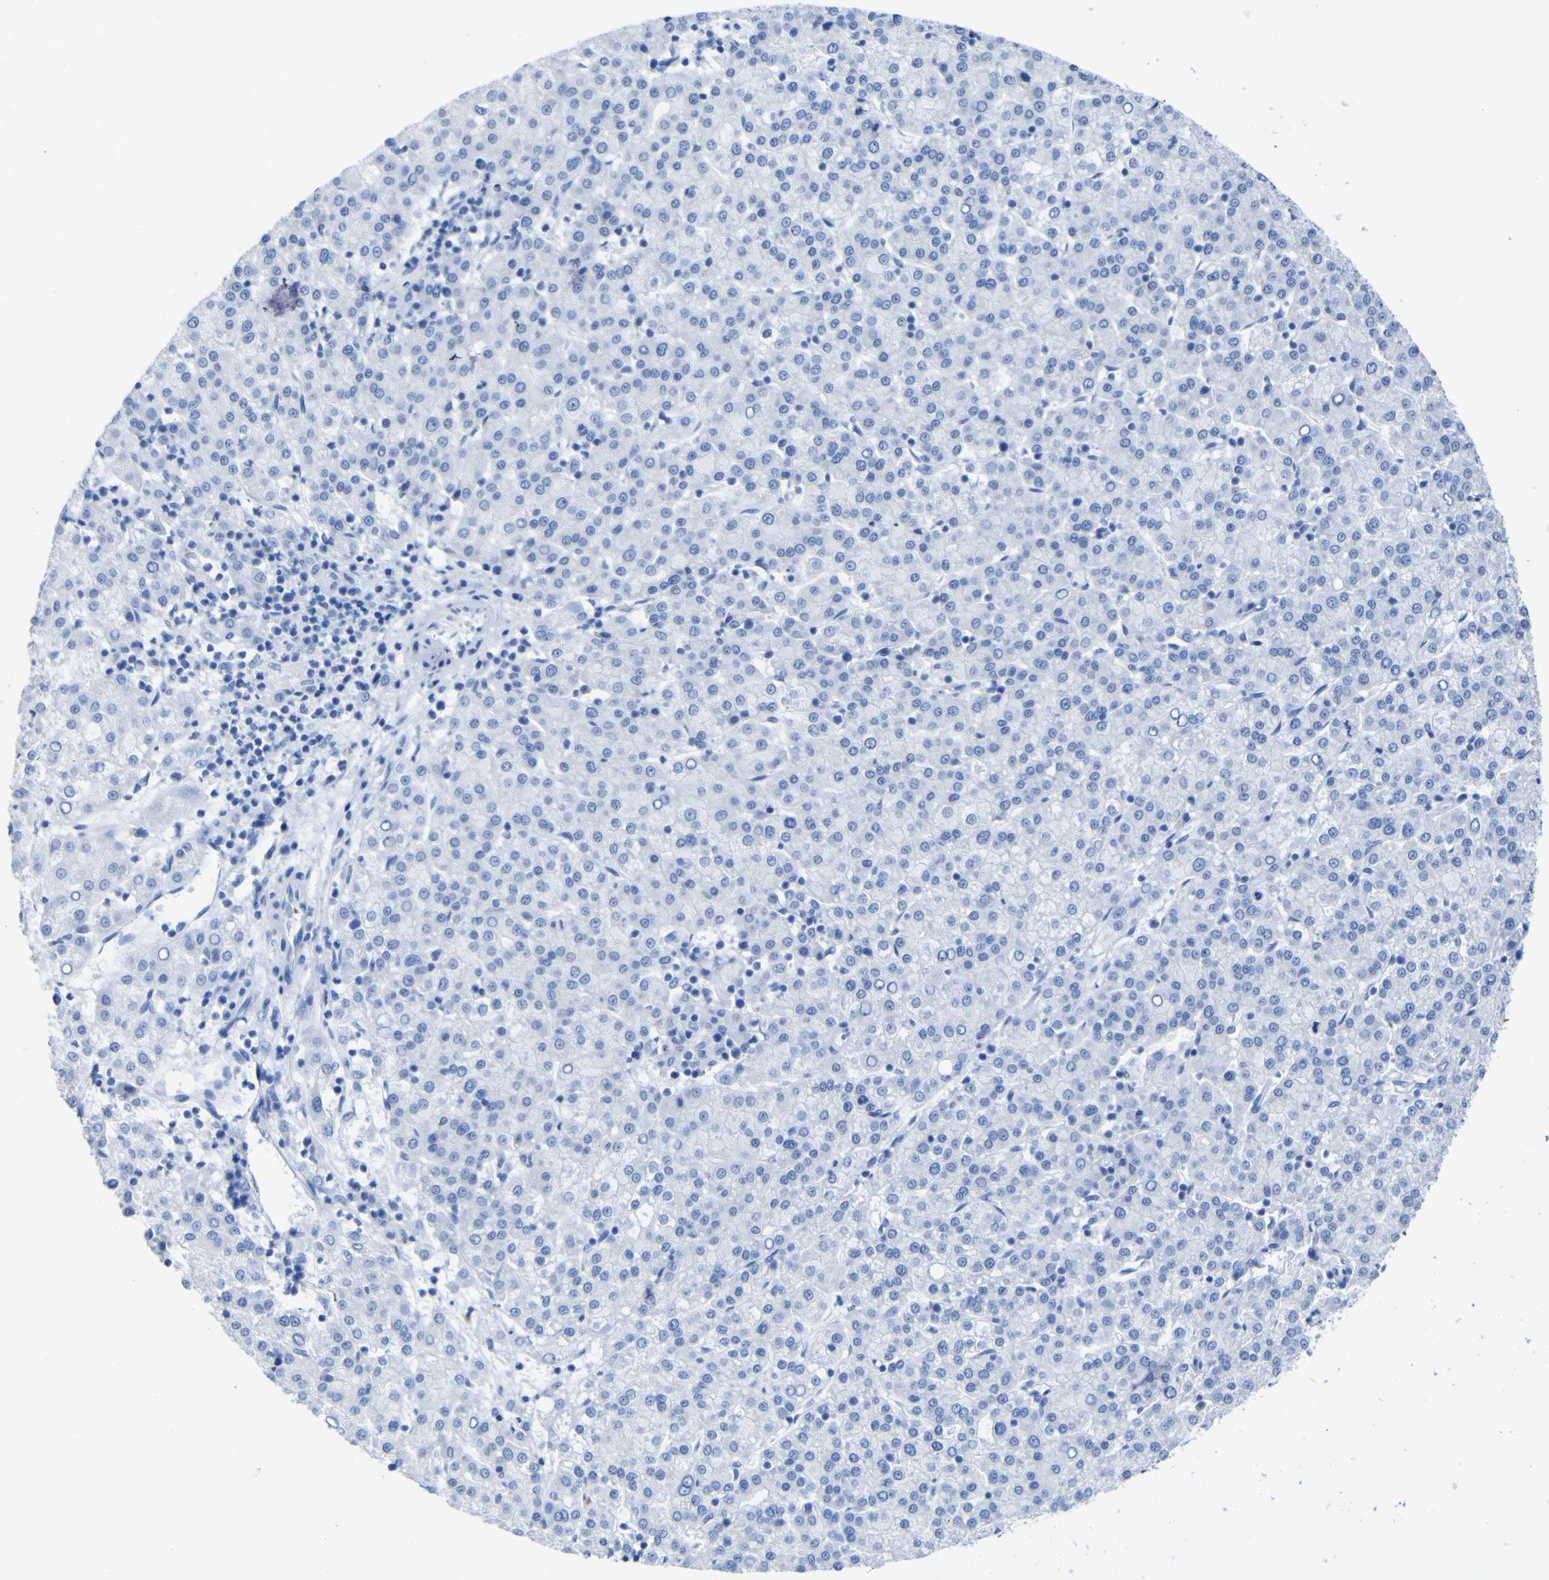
{"staining": {"intensity": "negative", "quantity": "none", "location": "none"}, "tissue": "liver cancer", "cell_type": "Tumor cells", "image_type": "cancer", "snomed": [{"axis": "morphology", "description": "Carcinoma, Hepatocellular, NOS"}, {"axis": "topography", "description": "Liver"}], "caption": "Tumor cells show no significant protein expression in liver hepatocellular carcinoma.", "gene": "DACH1", "patient": {"sex": "female", "age": 58}}